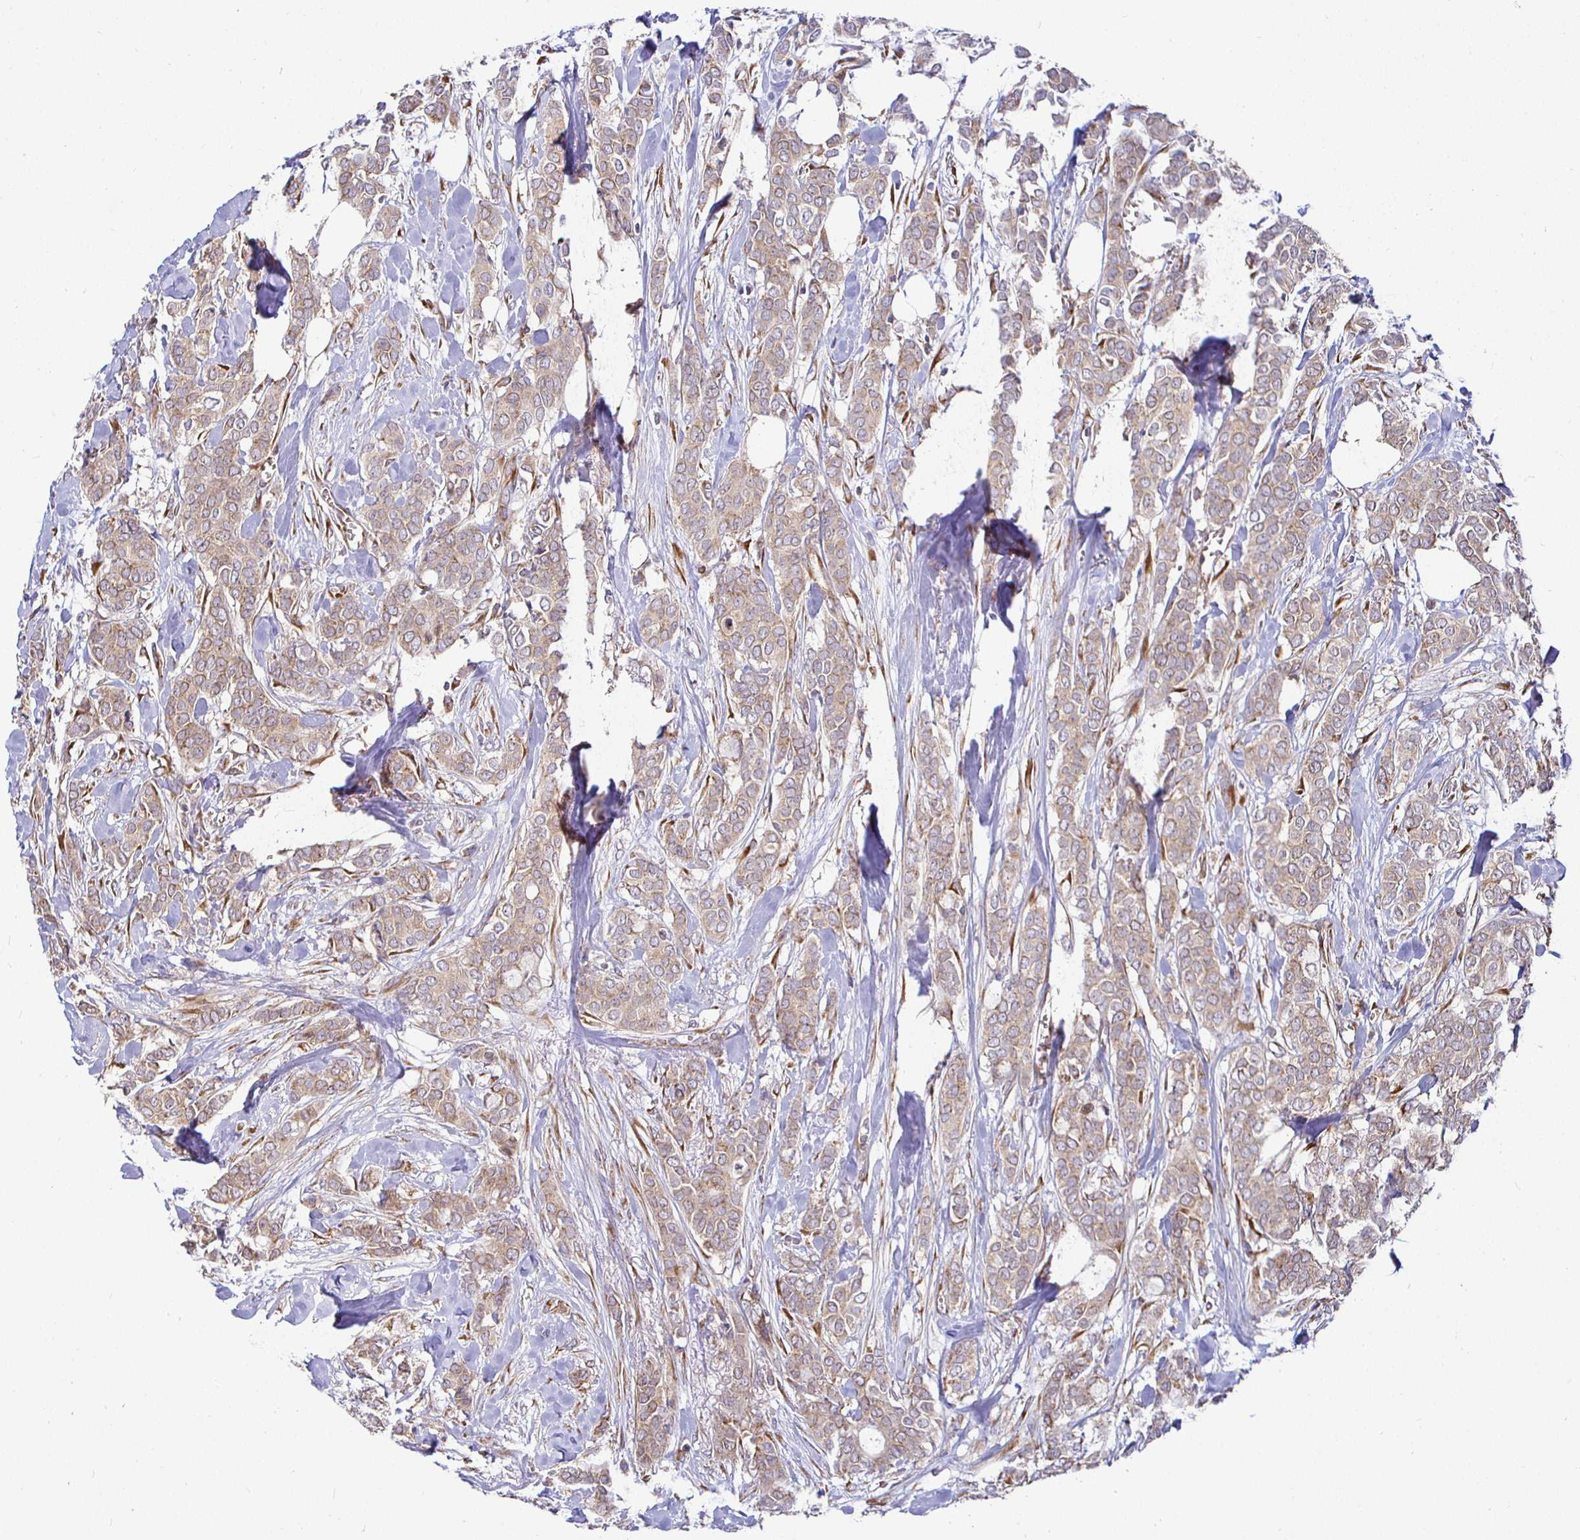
{"staining": {"intensity": "weak", "quantity": "25%-75%", "location": "cytoplasmic/membranous"}, "tissue": "breast cancer", "cell_type": "Tumor cells", "image_type": "cancer", "snomed": [{"axis": "morphology", "description": "Duct carcinoma"}, {"axis": "topography", "description": "Breast"}], "caption": "Immunohistochemical staining of breast cancer (infiltrating ductal carcinoma) demonstrates low levels of weak cytoplasmic/membranous staining in approximately 25%-75% of tumor cells.", "gene": "IRAK1", "patient": {"sex": "female", "age": 84}}